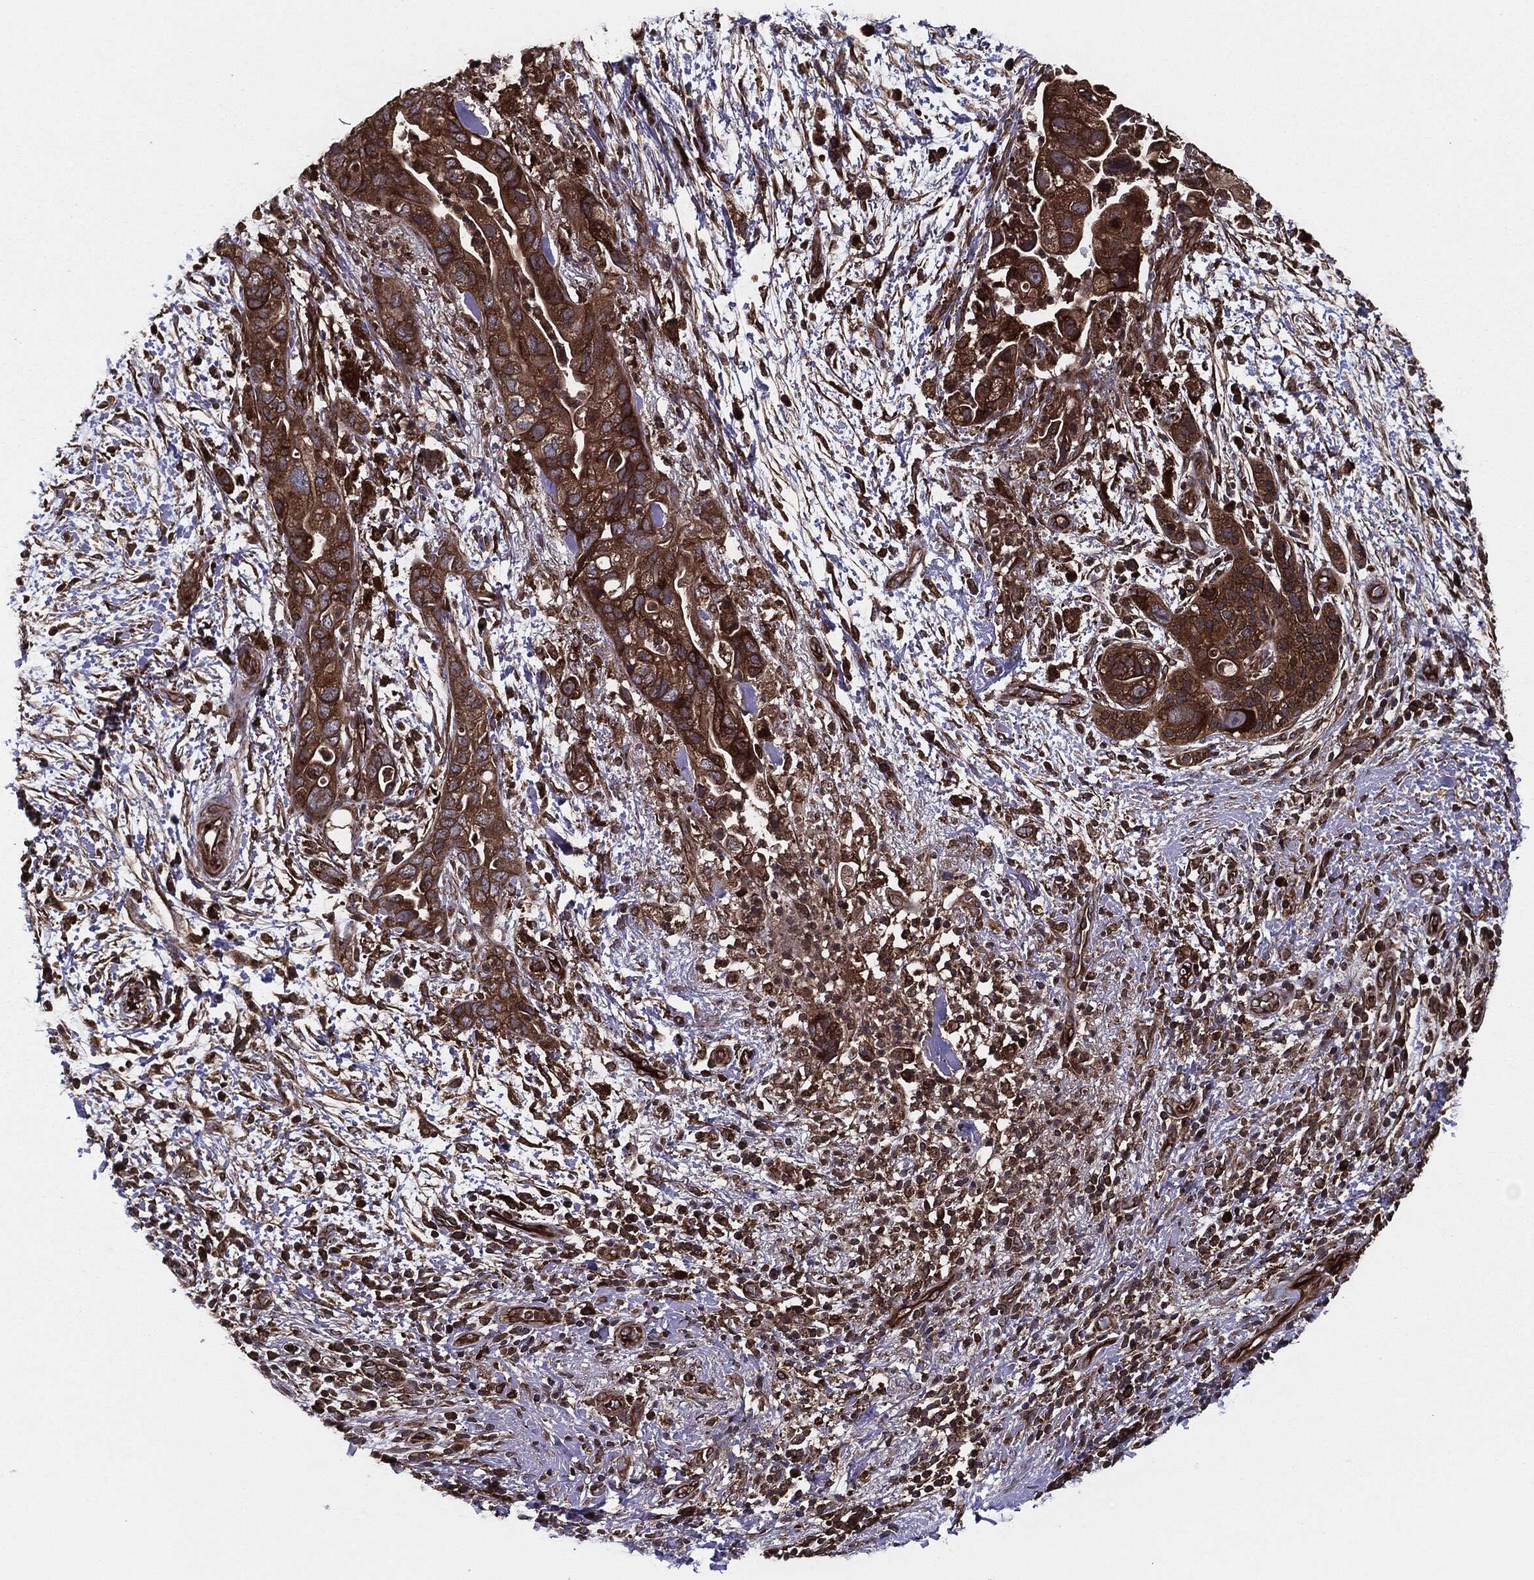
{"staining": {"intensity": "strong", "quantity": ">75%", "location": "cytoplasmic/membranous"}, "tissue": "pancreatic cancer", "cell_type": "Tumor cells", "image_type": "cancer", "snomed": [{"axis": "morphology", "description": "Adenocarcinoma, NOS"}, {"axis": "topography", "description": "Pancreas"}], "caption": "The immunohistochemical stain highlights strong cytoplasmic/membranous staining in tumor cells of pancreatic cancer tissue.", "gene": "RAP1GDS1", "patient": {"sex": "female", "age": 72}}